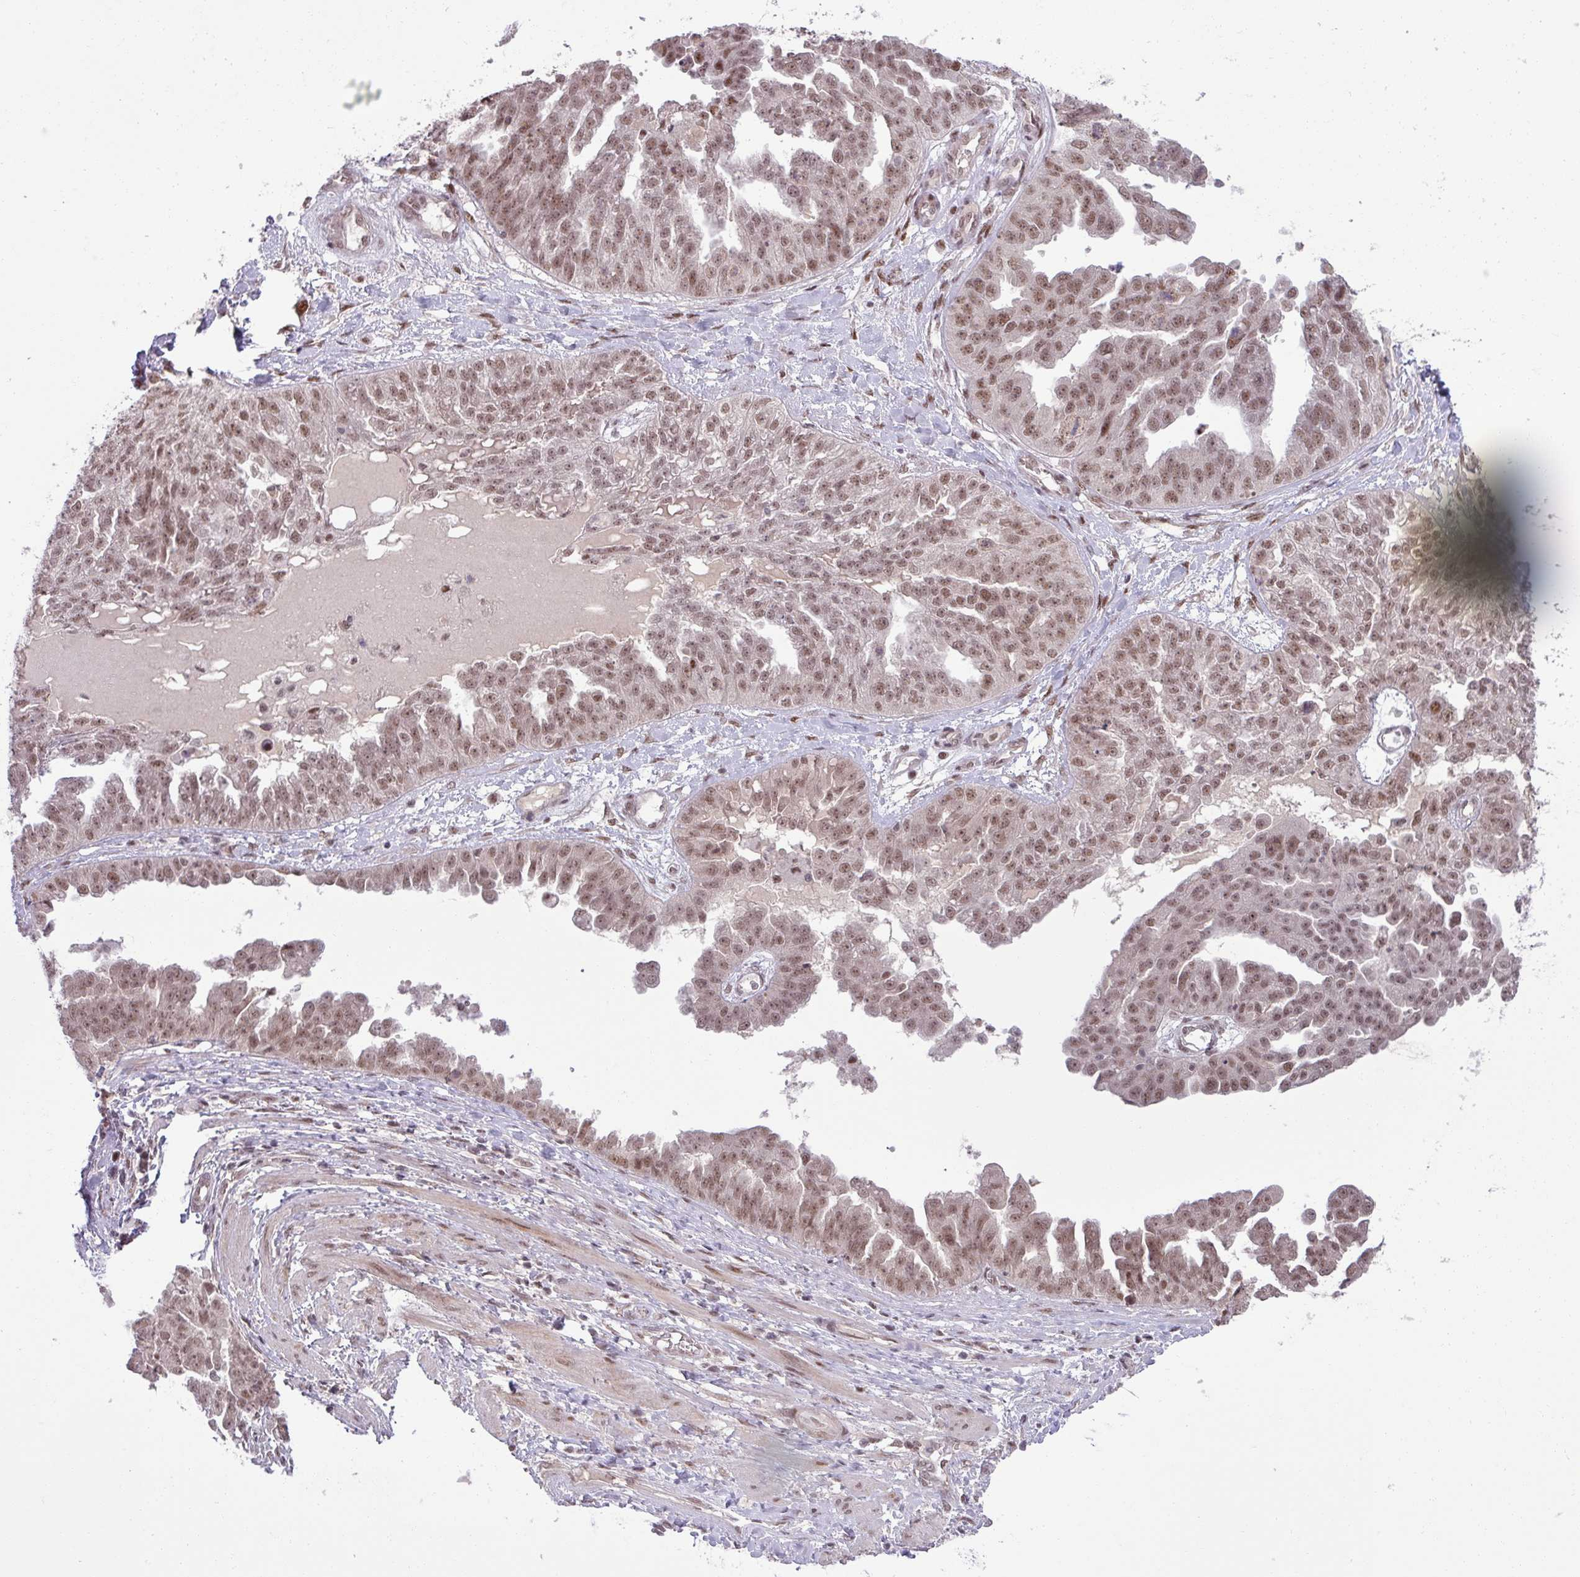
{"staining": {"intensity": "moderate", "quantity": ">75%", "location": "nuclear"}, "tissue": "ovarian cancer", "cell_type": "Tumor cells", "image_type": "cancer", "snomed": [{"axis": "morphology", "description": "Cystadenocarcinoma, serous, NOS"}, {"axis": "topography", "description": "Ovary"}], "caption": "Protein analysis of ovarian cancer (serous cystadenocarcinoma) tissue reveals moderate nuclear staining in approximately >75% of tumor cells. The staining was performed using DAB, with brown indicating positive protein expression. Nuclei are stained blue with hematoxylin.", "gene": "PTPN20", "patient": {"sex": "female", "age": 58}}